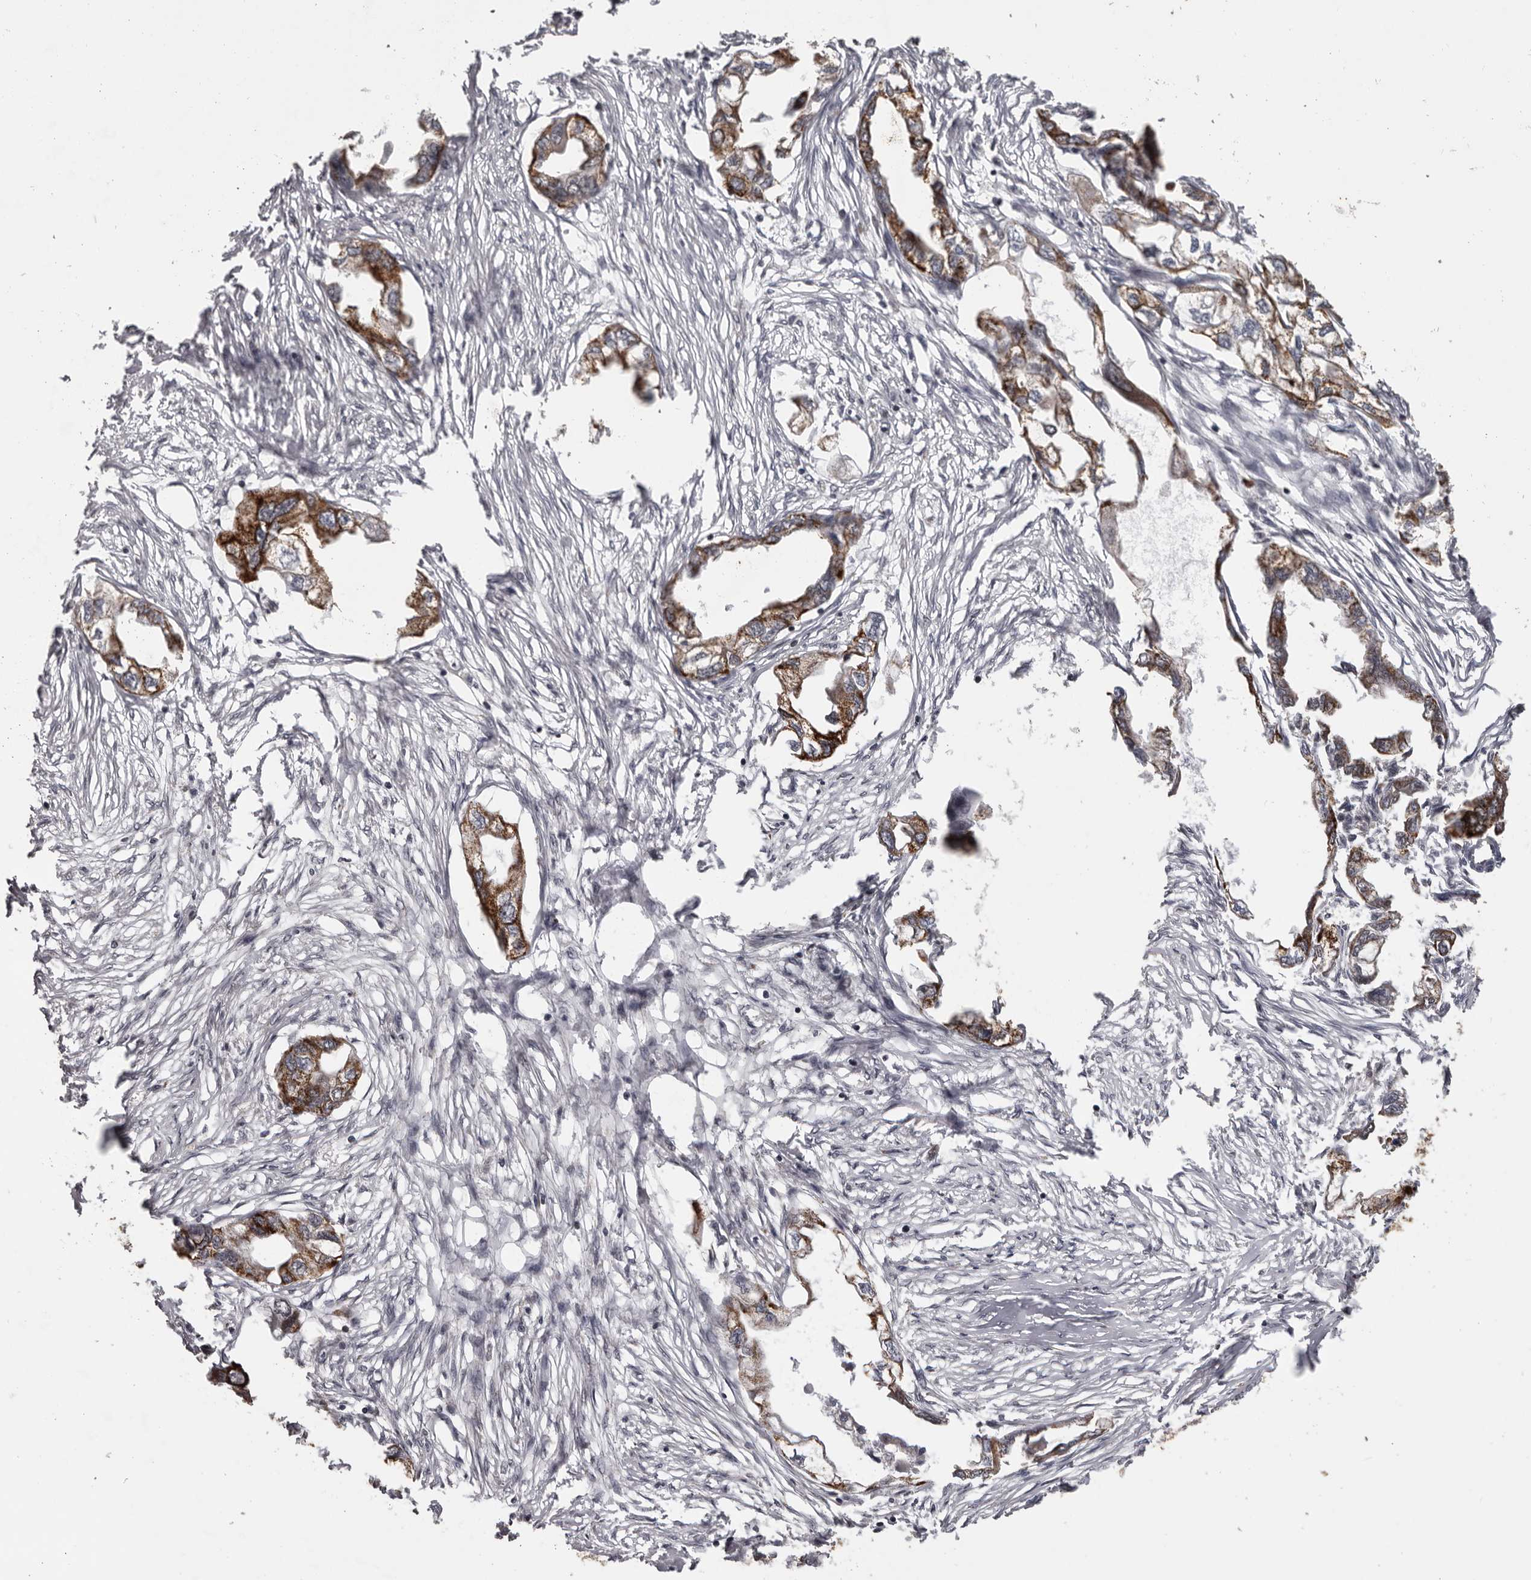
{"staining": {"intensity": "moderate", "quantity": ">75%", "location": "cytoplasmic/membranous"}, "tissue": "endometrial cancer", "cell_type": "Tumor cells", "image_type": "cancer", "snomed": [{"axis": "morphology", "description": "Adenocarcinoma, NOS"}, {"axis": "morphology", "description": "Adenocarcinoma, metastatic, NOS"}, {"axis": "topography", "description": "Adipose tissue"}, {"axis": "topography", "description": "Endometrium"}], "caption": "Immunohistochemical staining of endometrial cancer displays medium levels of moderate cytoplasmic/membranous expression in about >75% of tumor cells.", "gene": "C17orf99", "patient": {"sex": "female", "age": 67}}